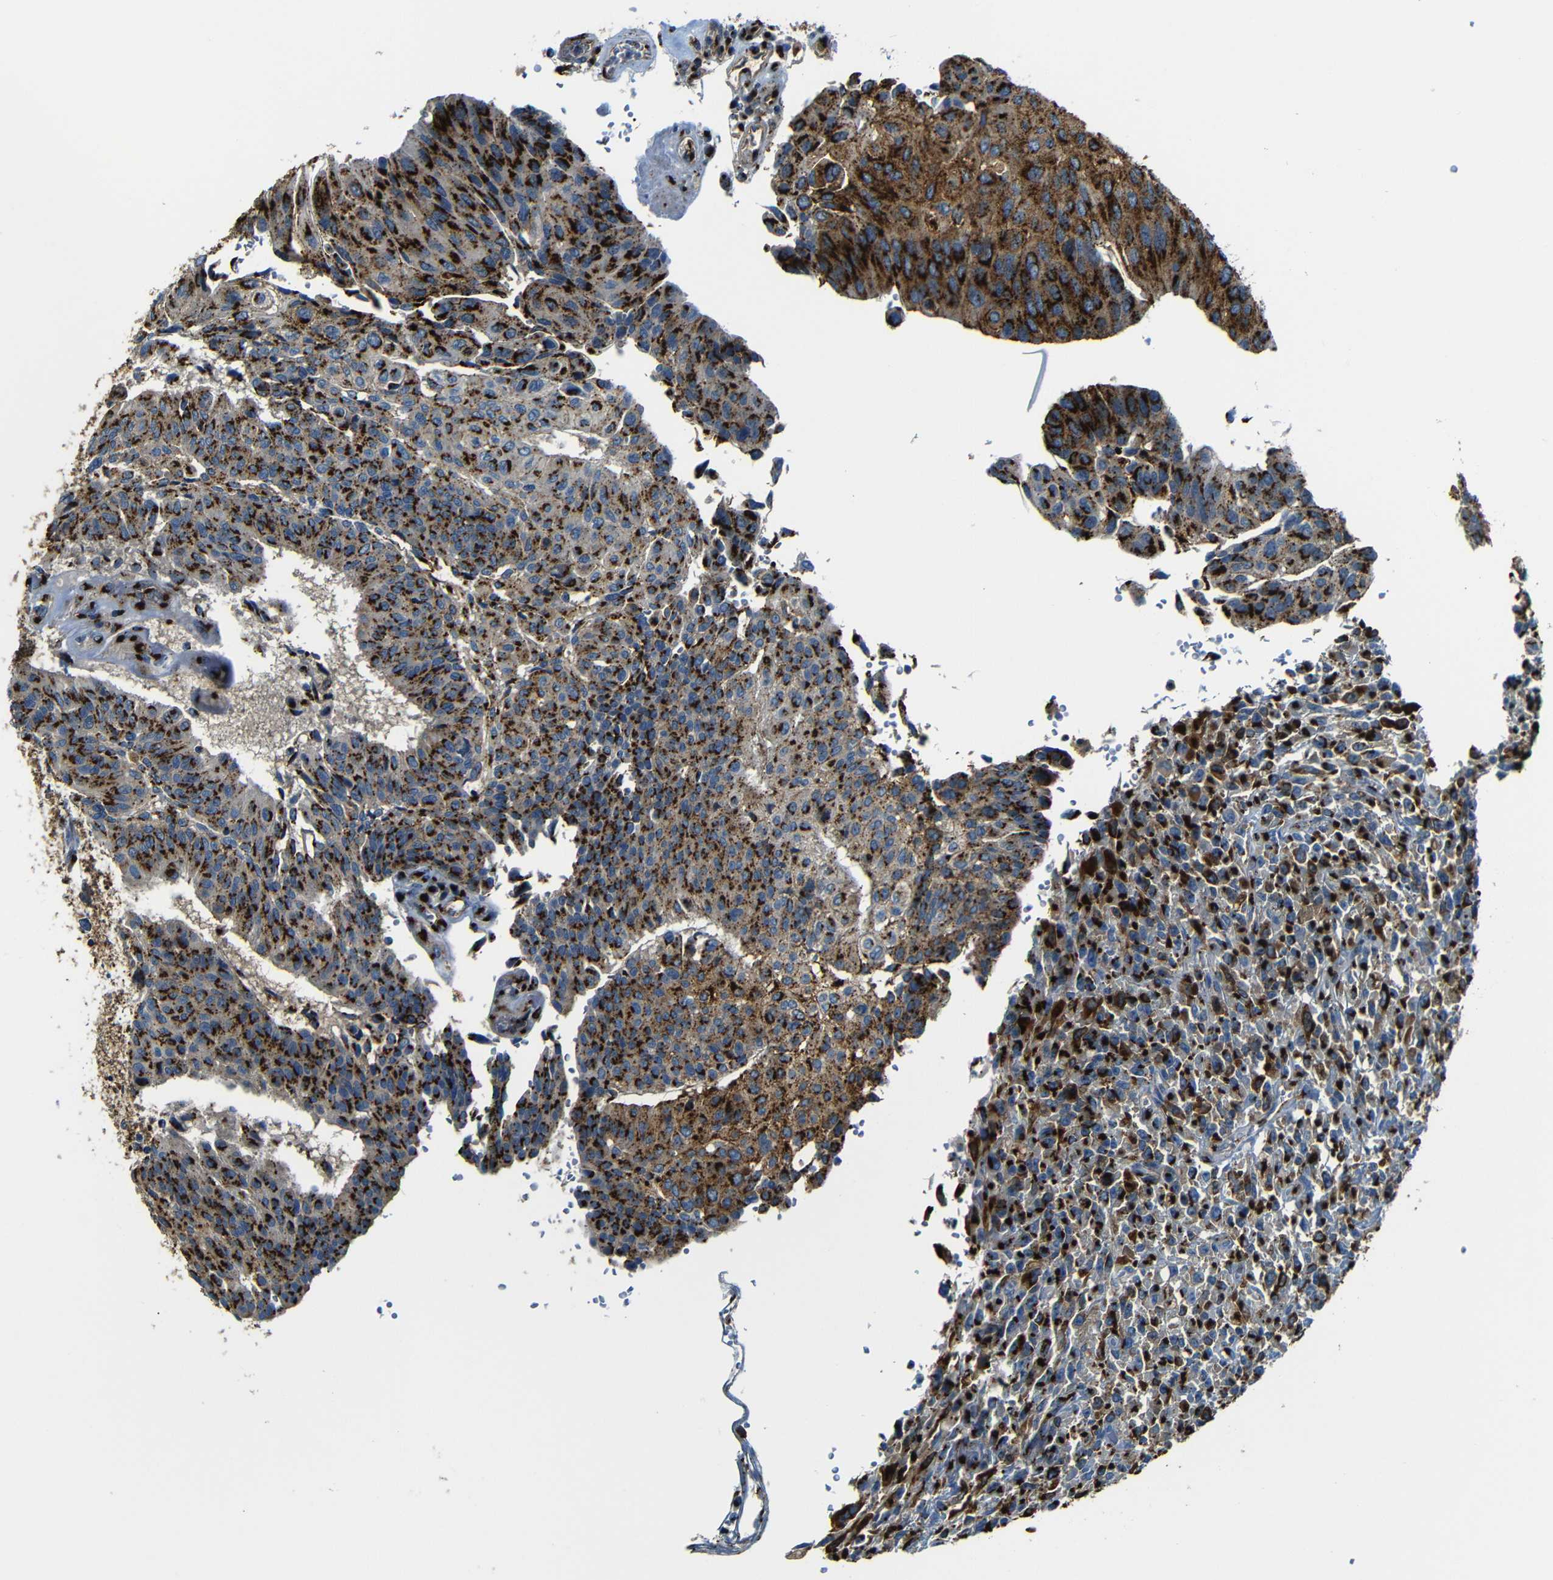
{"staining": {"intensity": "strong", "quantity": ">75%", "location": "cytoplasmic/membranous"}, "tissue": "urothelial cancer", "cell_type": "Tumor cells", "image_type": "cancer", "snomed": [{"axis": "morphology", "description": "Urothelial carcinoma, High grade"}, {"axis": "topography", "description": "Urinary bladder"}], "caption": "Urothelial carcinoma (high-grade) tissue displays strong cytoplasmic/membranous positivity in about >75% of tumor cells", "gene": "TGOLN2", "patient": {"sex": "male", "age": 66}}